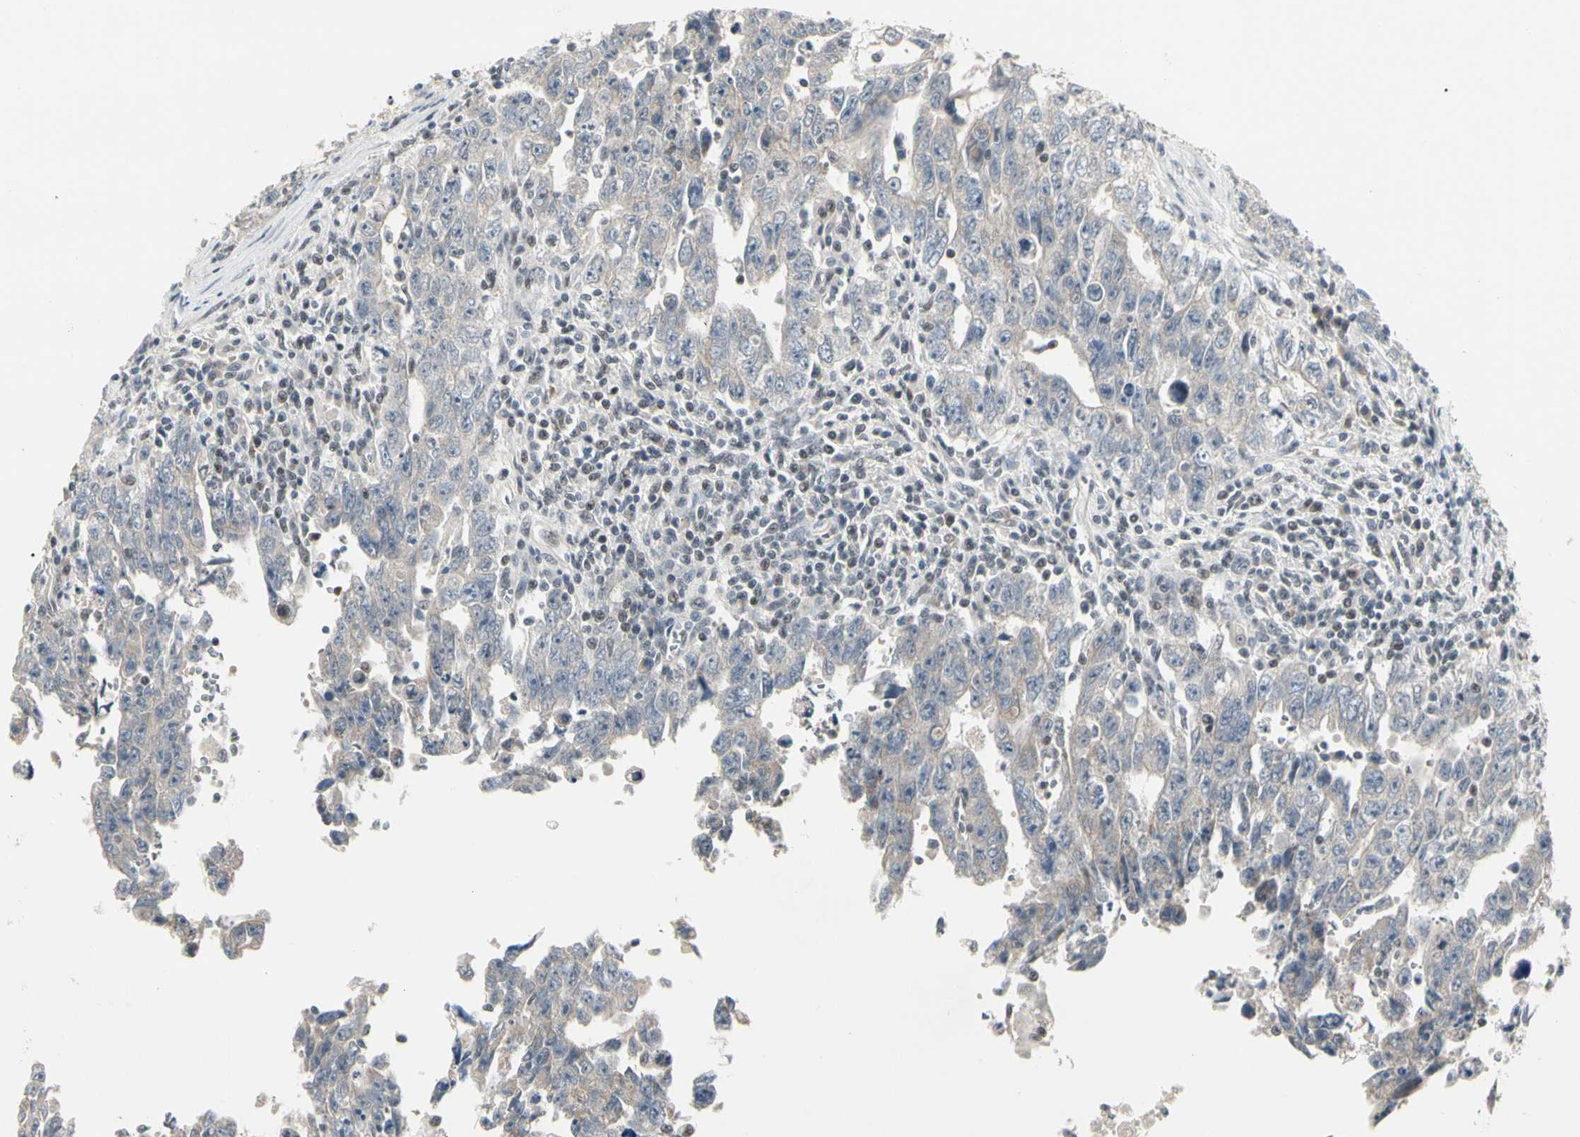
{"staining": {"intensity": "negative", "quantity": "none", "location": "none"}, "tissue": "testis cancer", "cell_type": "Tumor cells", "image_type": "cancer", "snomed": [{"axis": "morphology", "description": "Carcinoma, Embryonal, NOS"}, {"axis": "topography", "description": "Testis"}], "caption": "Protein analysis of testis embryonal carcinoma shows no significant positivity in tumor cells.", "gene": "GREM1", "patient": {"sex": "male", "age": 28}}